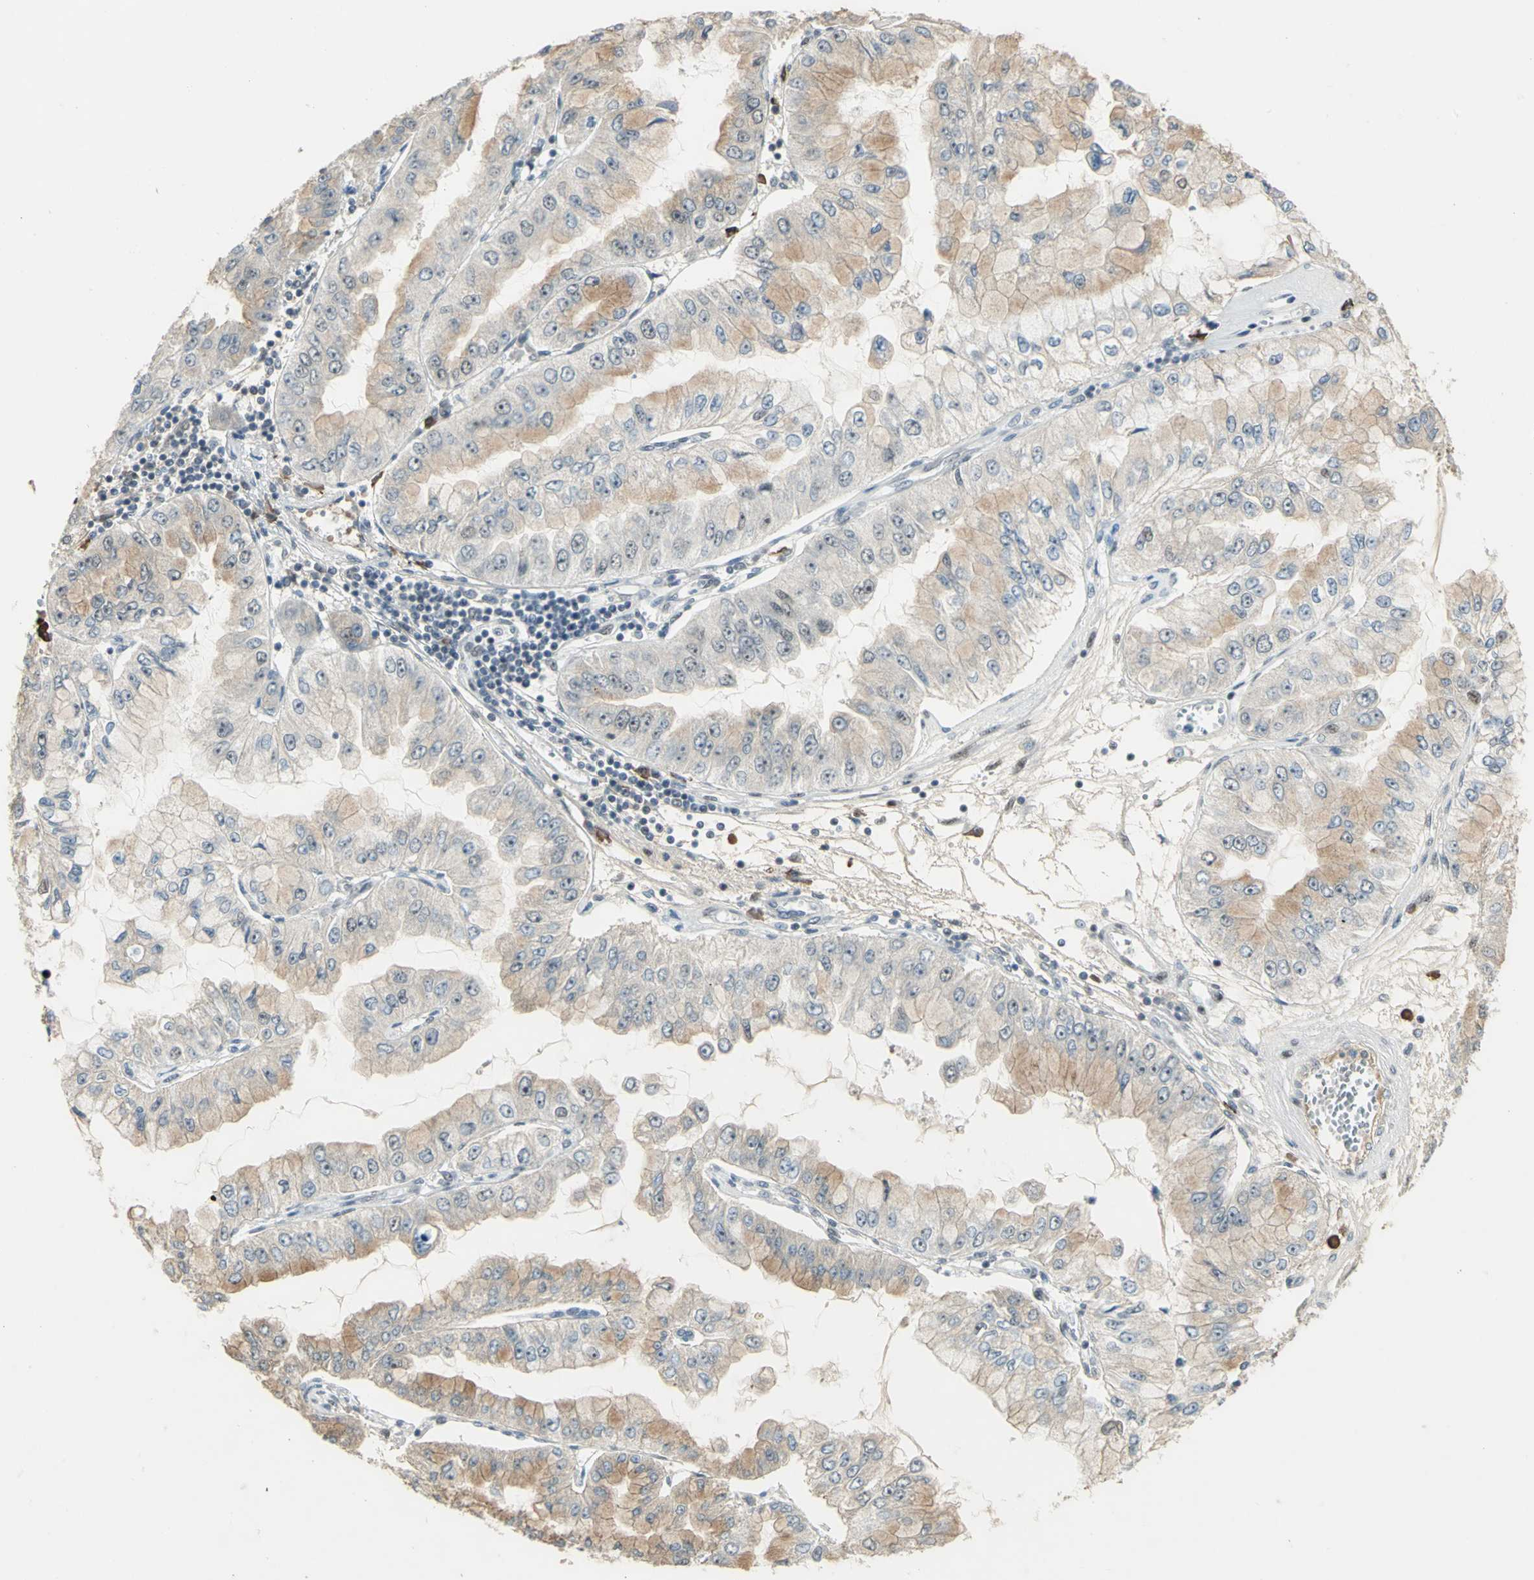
{"staining": {"intensity": "moderate", "quantity": ">75%", "location": "cytoplasmic/membranous"}, "tissue": "liver cancer", "cell_type": "Tumor cells", "image_type": "cancer", "snomed": [{"axis": "morphology", "description": "Cholangiocarcinoma"}, {"axis": "topography", "description": "Liver"}], "caption": "High-power microscopy captured an immunohistochemistry photomicrograph of liver cancer (cholangiocarcinoma), revealing moderate cytoplasmic/membranous staining in approximately >75% of tumor cells. The staining was performed using DAB, with brown indicating positive protein expression. Nuclei are stained blue with hematoxylin.", "gene": "CCNT1", "patient": {"sex": "female", "age": 79}}